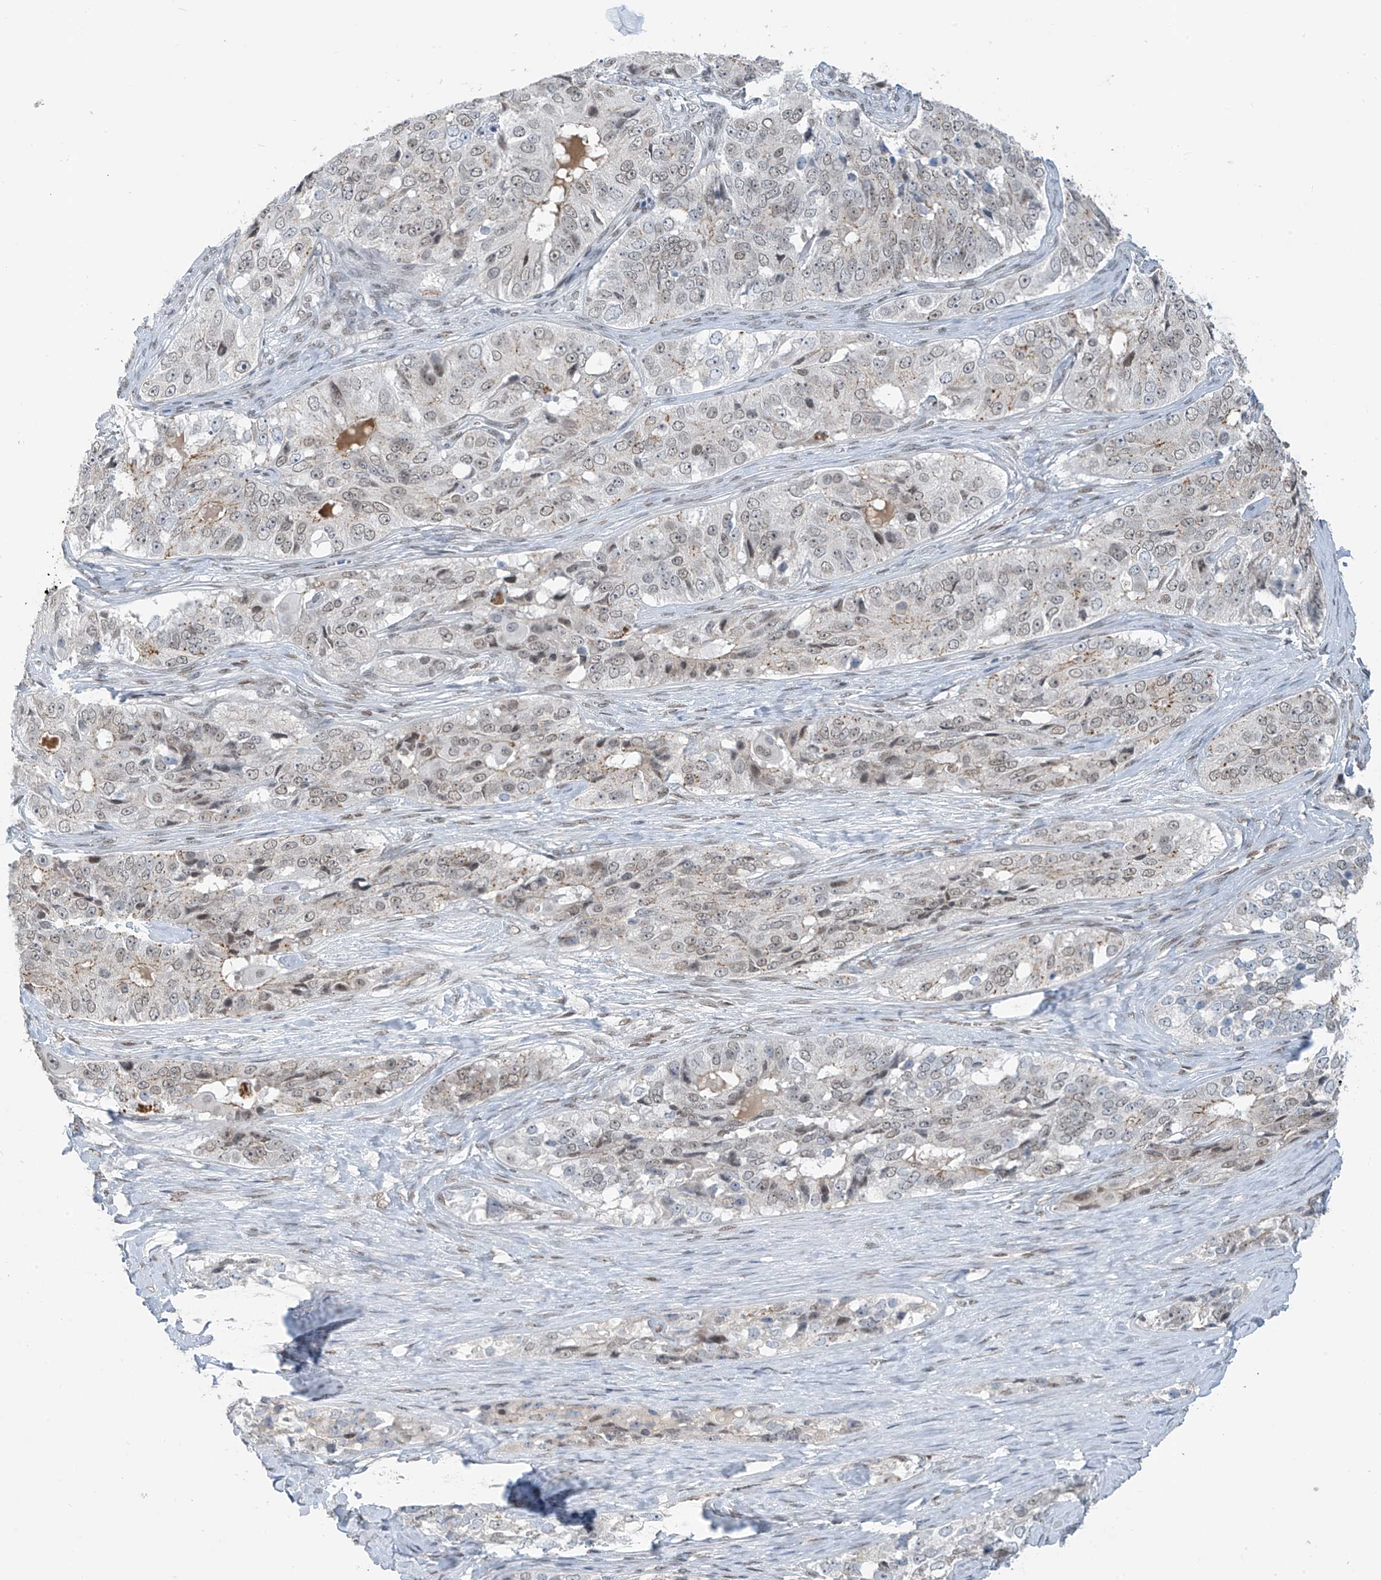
{"staining": {"intensity": "weak", "quantity": ">75%", "location": "nuclear"}, "tissue": "ovarian cancer", "cell_type": "Tumor cells", "image_type": "cancer", "snomed": [{"axis": "morphology", "description": "Carcinoma, endometroid"}, {"axis": "topography", "description": "Ovary"}], "caption": "Protein analysis of ovarian cancer (endometroid carcinoma) tissue shows weak nuclear staining in about >75% of tumor cells. Immunohistochemistry (ihc) stains the protein in brown and the nuclei are stained blue.", "gene": "MCM9", "patient": {"sex": "female", "age": 51}}